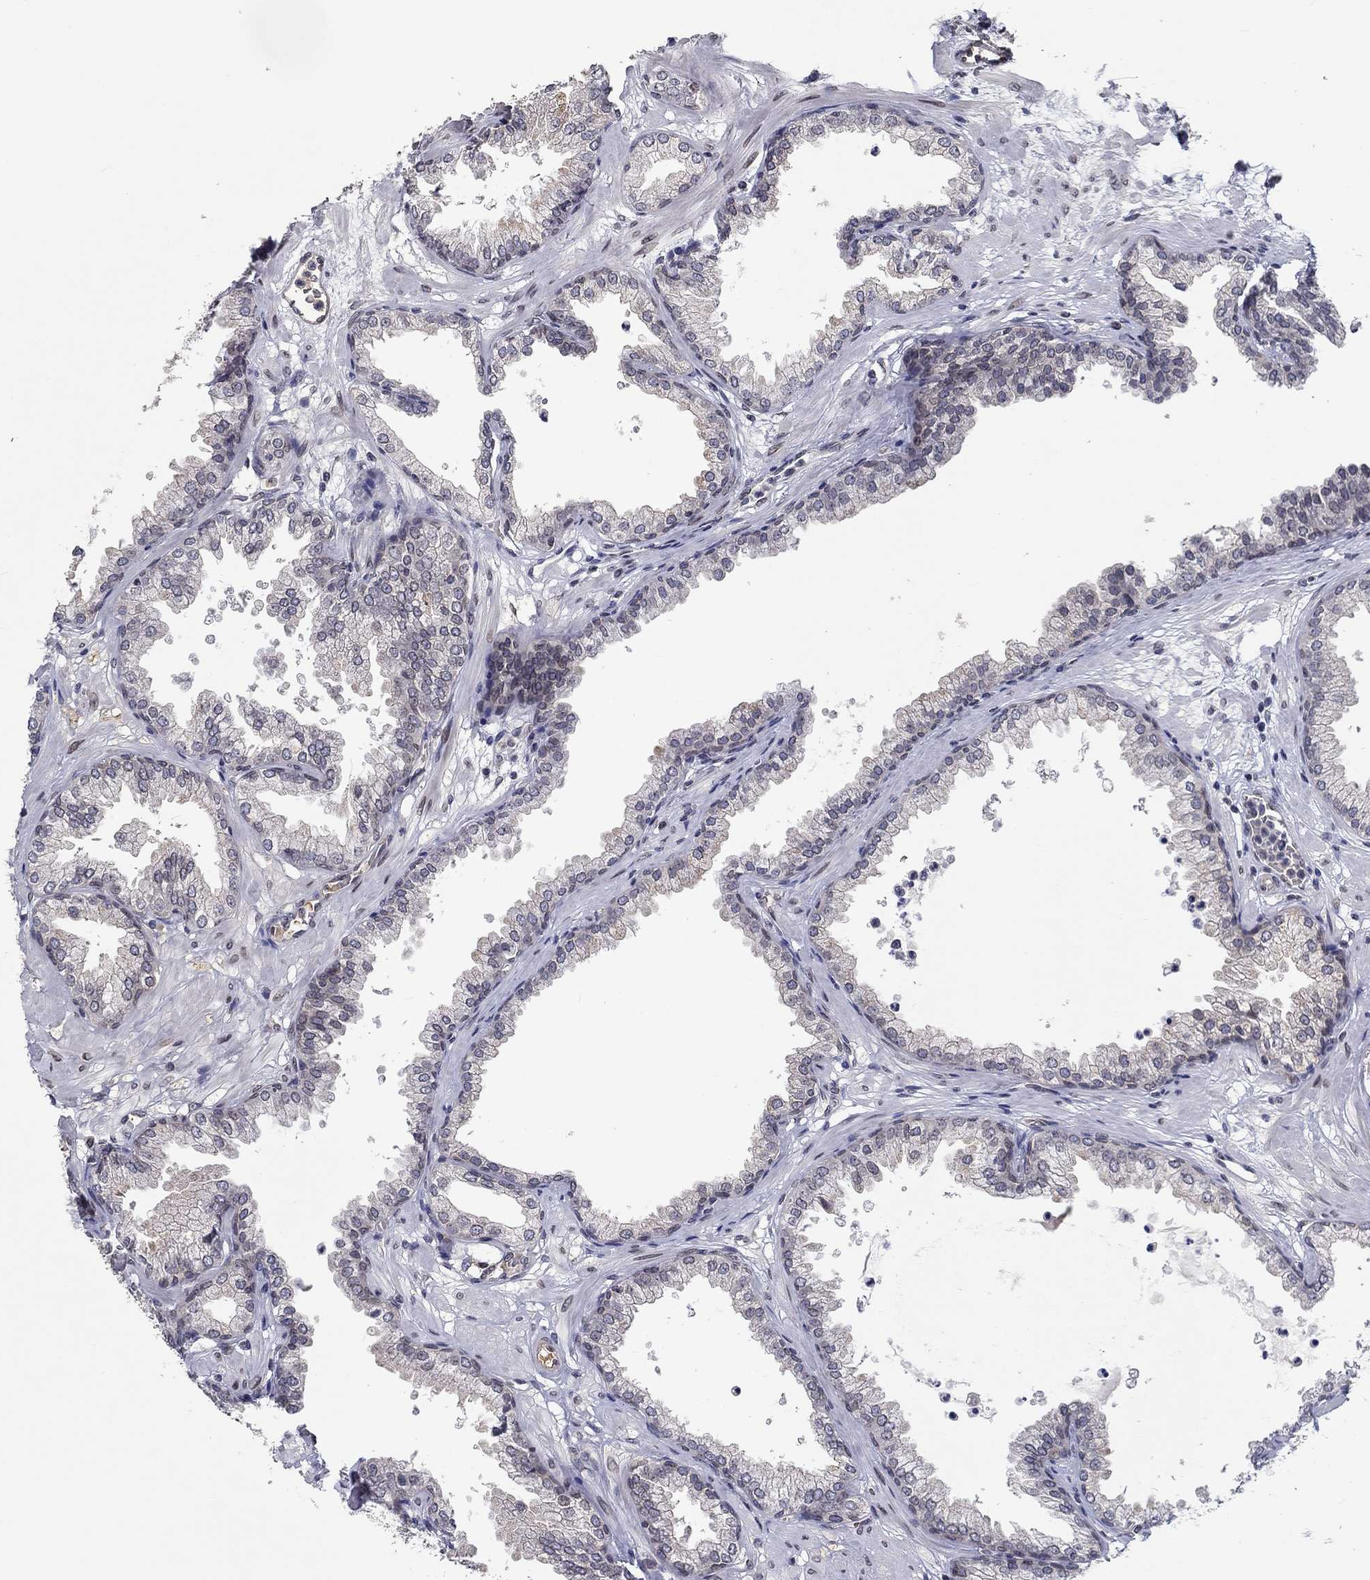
{"staining": {"intensity": "negative", "quantity": "none", "location": "none"}, "tissue": "prostate", "cell_type": "Glandular cells", "image_type": "normal", "snomed": [{"axis": "morphology", "description": "Normal tissue, NOS"}, {"axis": "topography", "description": "Prostate"}], "caption": "DAB immunohistochemical staining of unremarkable human prostate shows no significant staining in glandular cells.", "gene": "CETN3", "patient": {"sex": "male", "age": 37}}